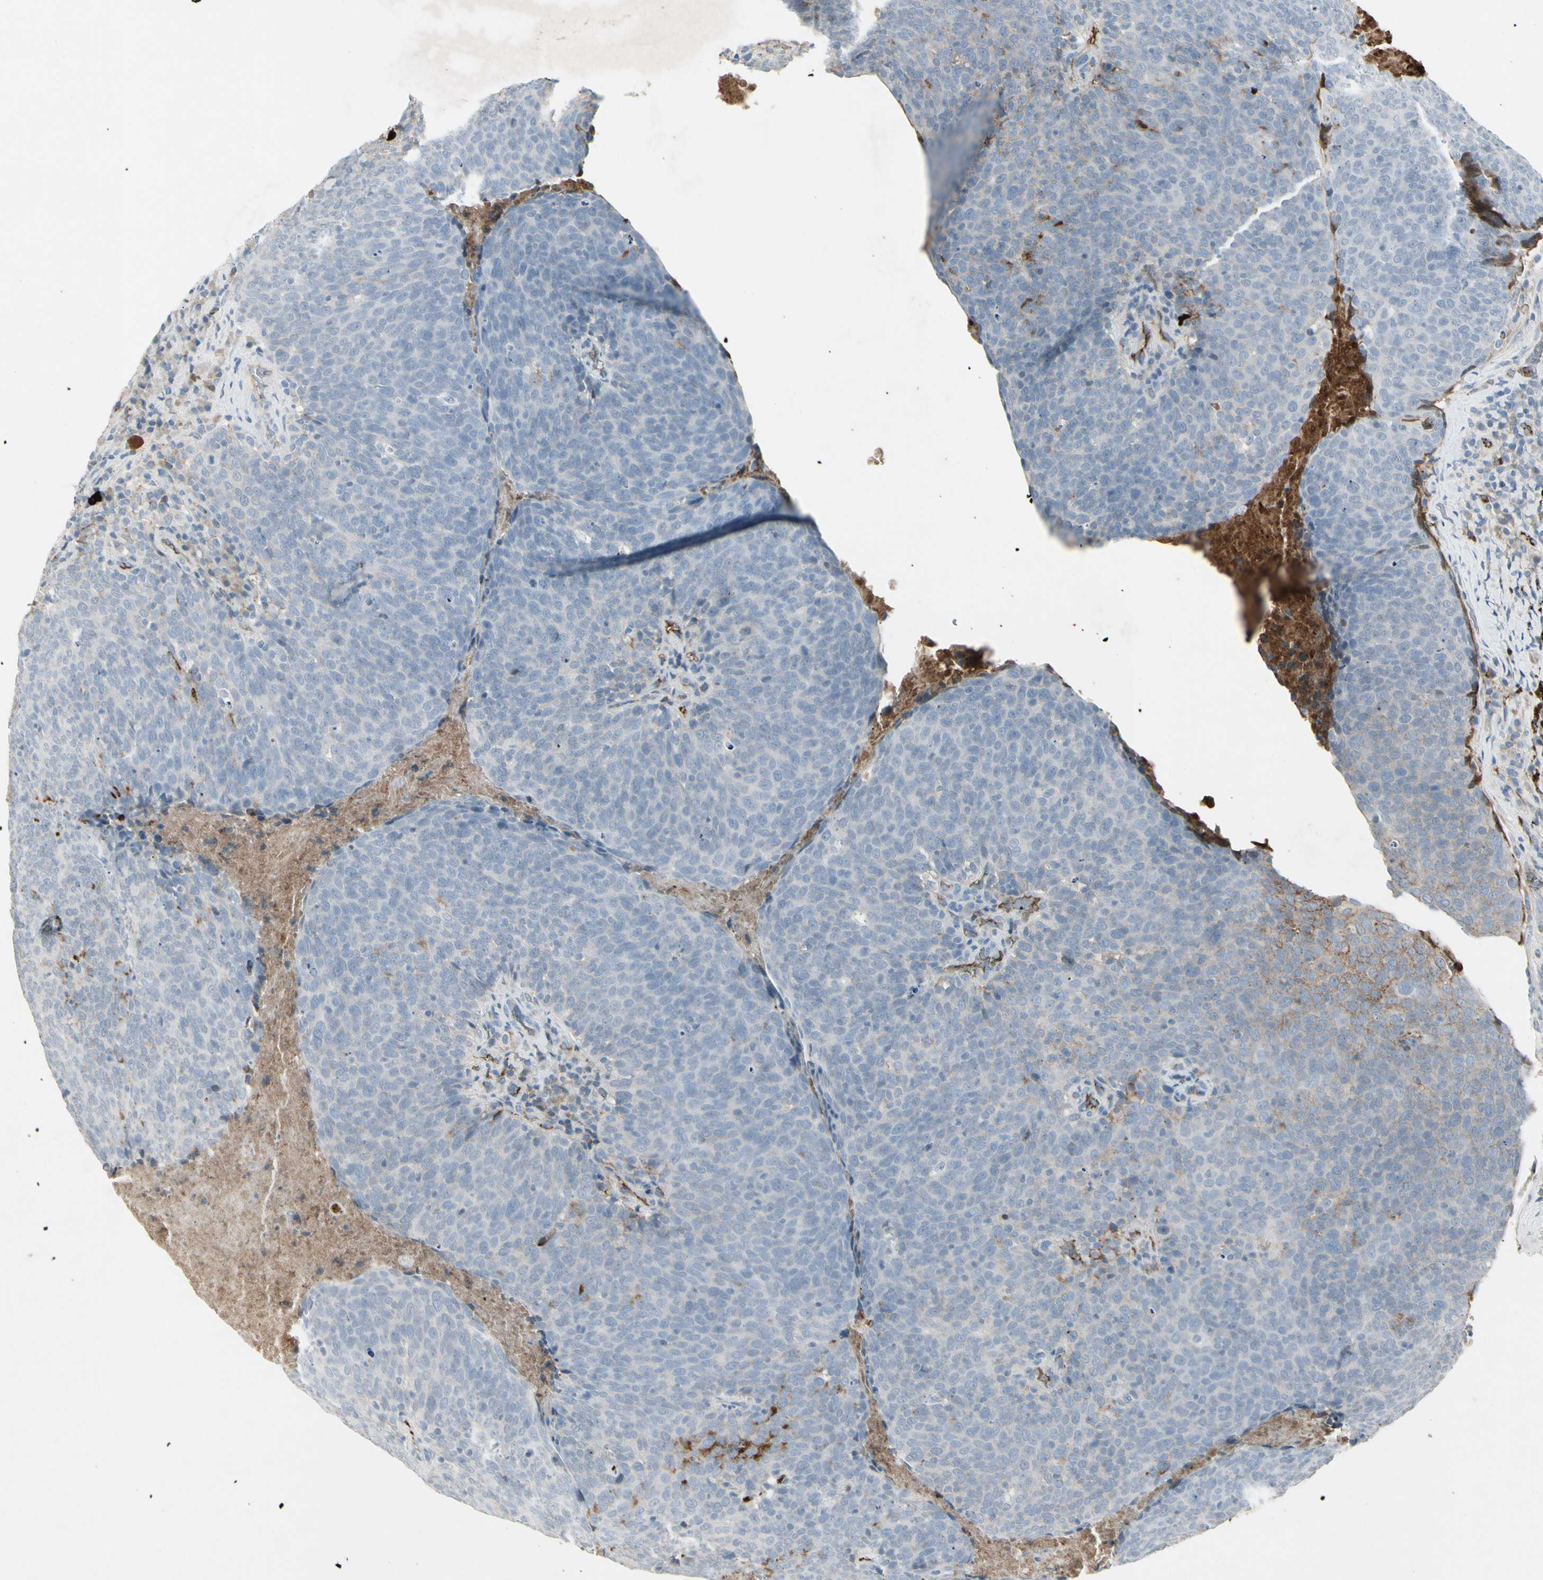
{"staining": {"intensity": "moderate", "quantity": "<25%", "location": "cytoplasmic/membranous"}, "tissue": "head and neck cancer", "cell_type": "Tumor cells", "image_type": "cancer", "snomed": [{"axis": "morphology", "description": "Squamous cell carcinoma, NOS"}, {"axis": "morphology", "description": "Squamous cell carcinoma, metastatic, NOS"}, {"axis": "topography", "description": "Lymph node"}, {"axis": "topography", "description": "Head-Neck"}], "caption": "The micrograph demonstrates a brown stain indicating the presence of a protein in the cytoplasmic/membranous of tumor cells in head and neck cancer. (brown staining indicates protein expression, while blue staining denotes nuclei).", "gene": "IGHM", "patient": {"sex": "male", "age": 62}}